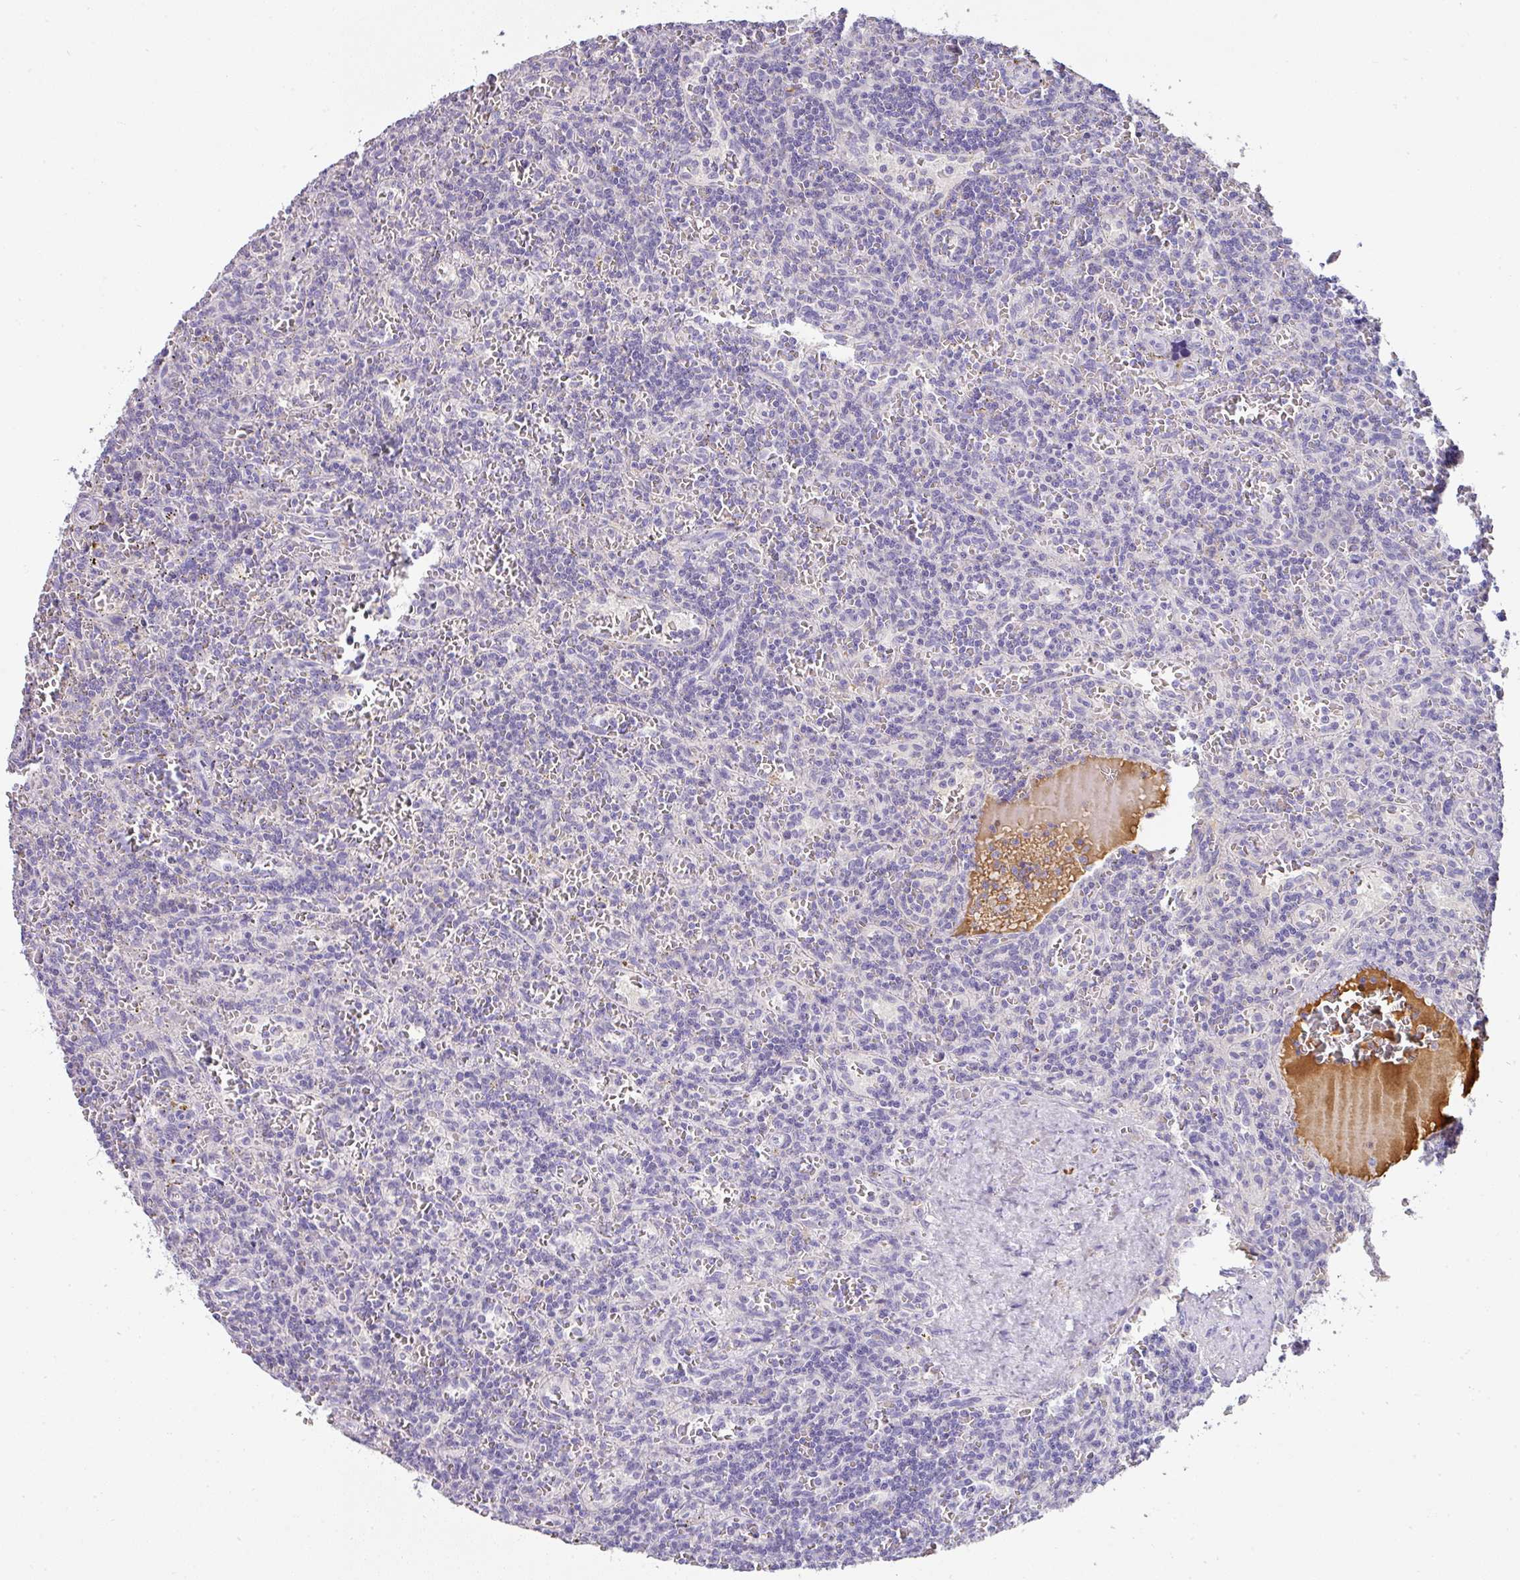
{"staining": {"intensity": "negative", "quantity": "none", "location": "none"}, "tissue": "lymphoma", "cell_type": "Tumor cells", "image_type": "cancer", "snomed": [{"axis": "morphology", "description": "Malignant lymphoma, non-Hodgkin's type, Low grade"}, {"axis": "topography", "description": "Spleen"}], "caption": "DAB immunohistochemical staining of low-grade malignant lymphoma, non-Hodgkin's type shows no significant staining in tumor cells.", "gene": "CCZ1", "patient": {"sex": "male", "age": 73}}